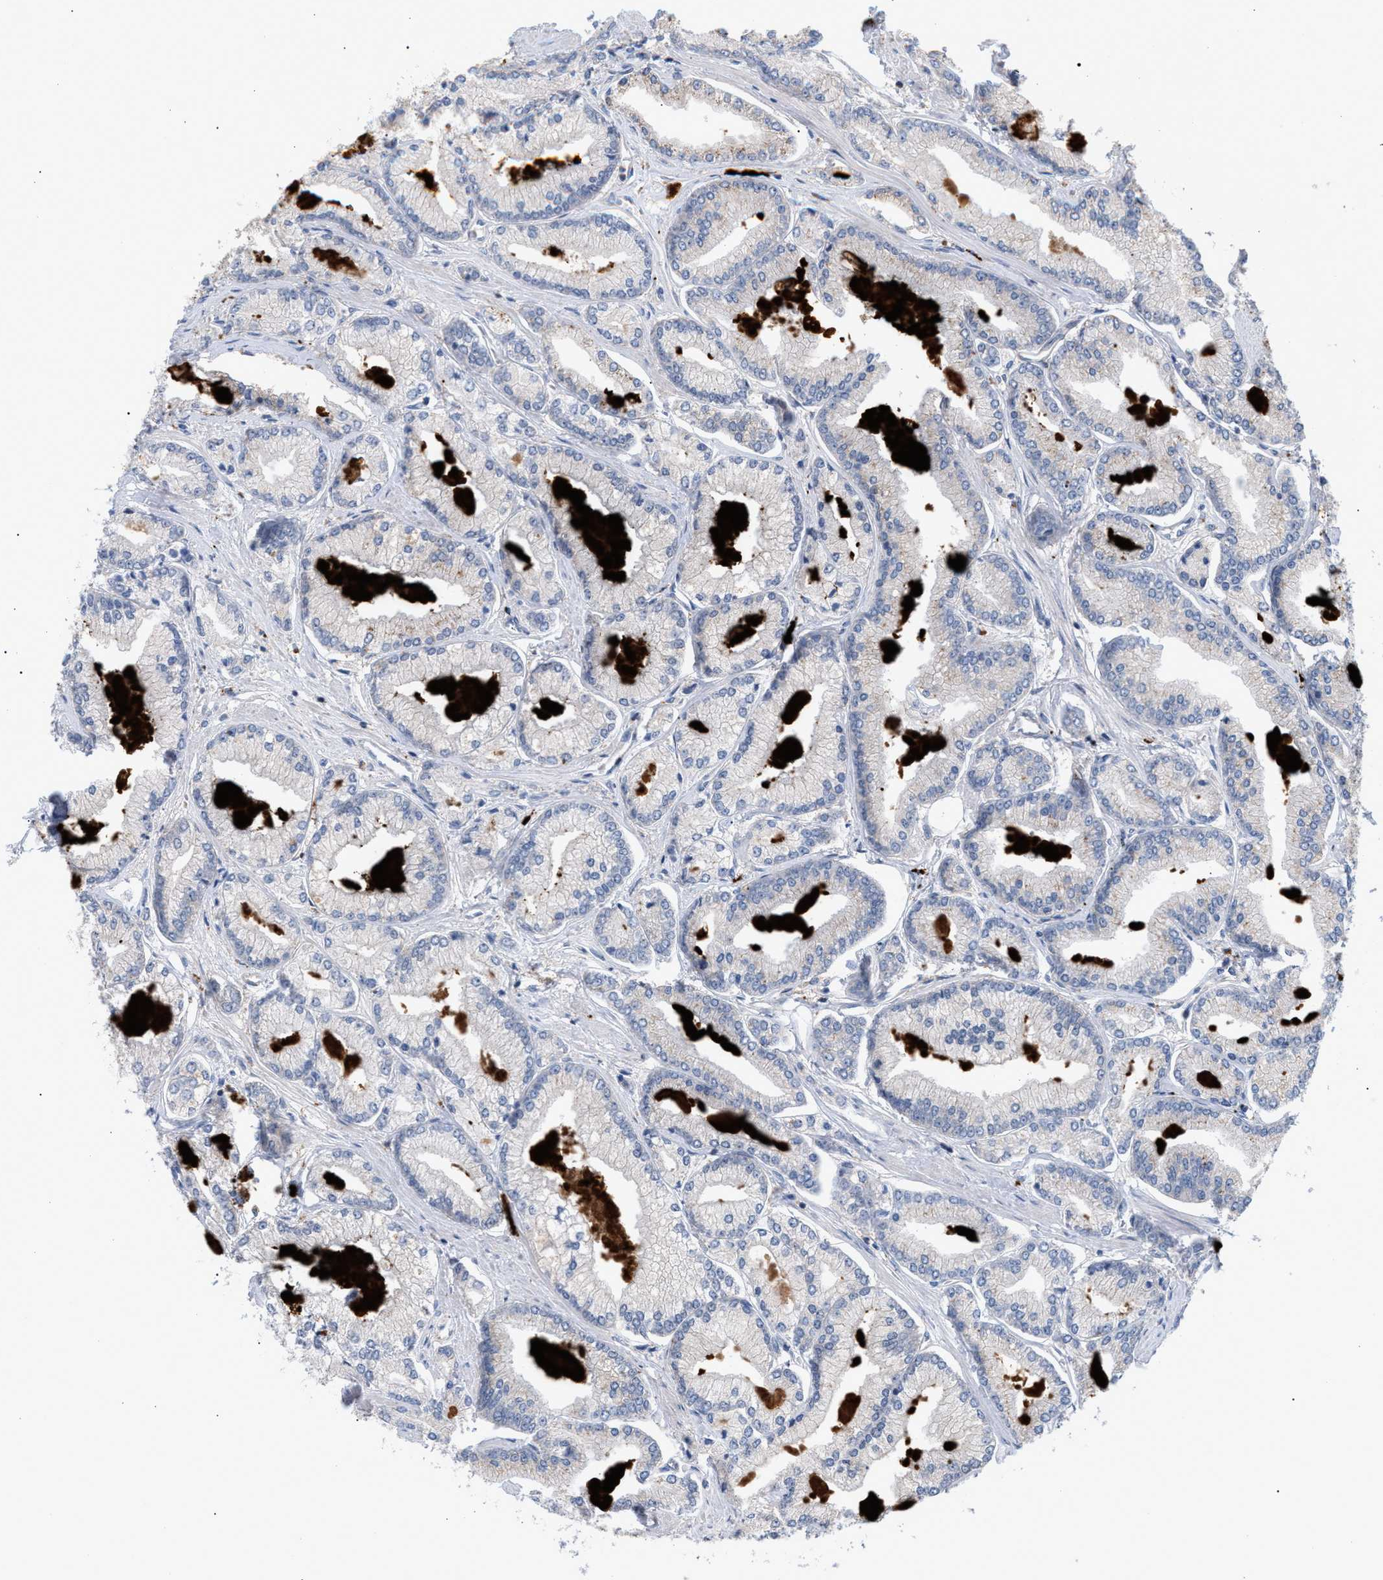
{"staining": {"intensity": "negative", "quantity": "none", "location": "none"}, "tissue": "prostate cancer", "cell_type": "Tumor cells", "image_type": "cancer", "snomed": [{"axis": "morphology", "description": "Adenocarcinoma, Low grade"}, {"axis": "topography", "description": "Prostate"}], "caption": "Tumor cells are negative for protein expression in human prostate cancer (adenocarcinoma (low-grade)).", "gene": "MBTD1", "patient": {"sex": "male", "age": 52}}